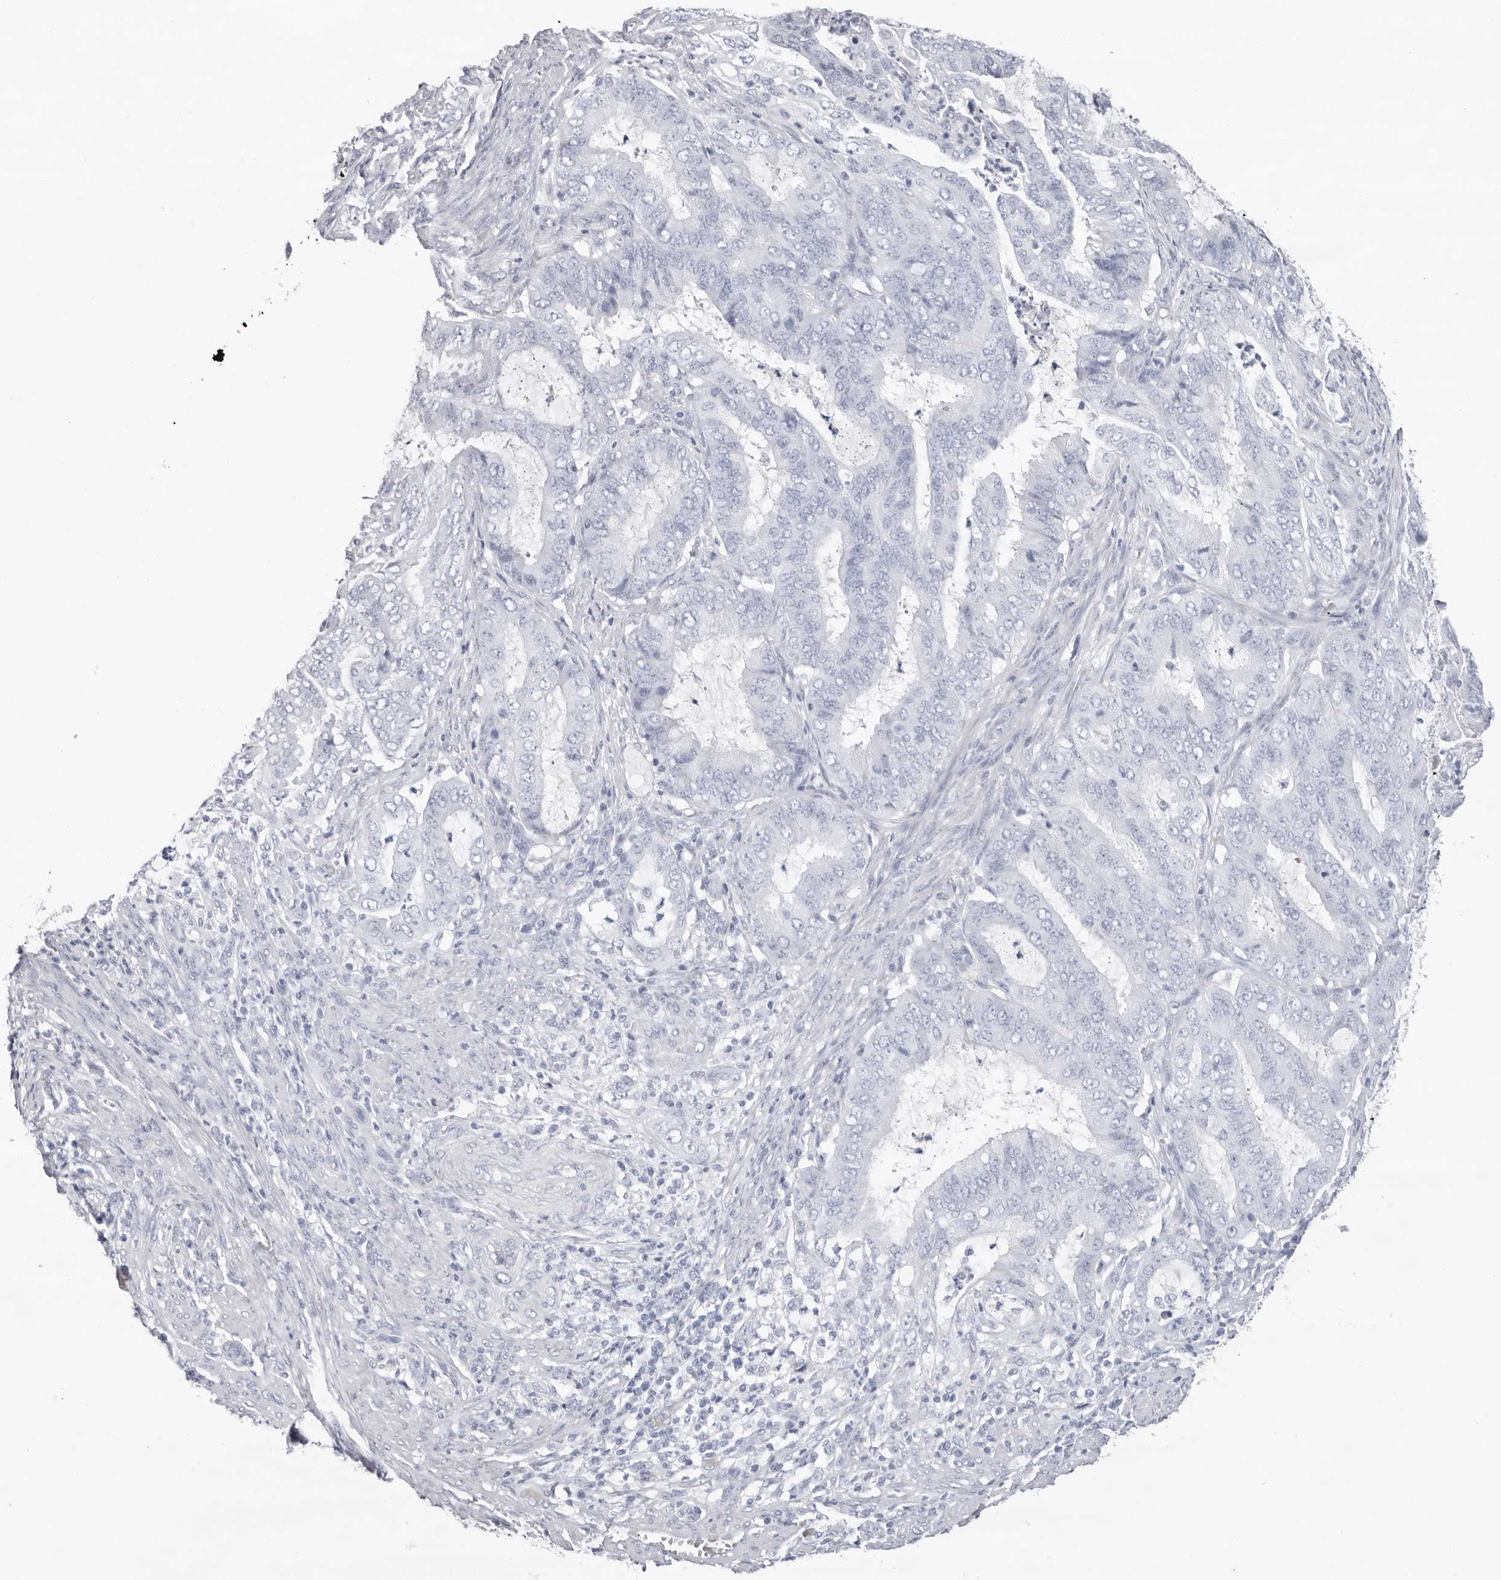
{"staining": {"intensity": "negative", "quantity": "none", "location": "none"}, "tissue": "endometrial cancer", "cell_type": "Tumor cells", "image_type": "cancer", "snomed": [{"axis": "morphology", "description": "Adenocarcinoma, NOS"}, {"axis": "topography", "description": "Endometrium"}], "caption": "Immunohistochemistry (IHC) photomicrograph of neoplastic tissue: human endometrial cancer stained with DAB reveals no significant protein staining in tumor cells. (DAB (3,3'-diaminobenzidine) immunohistochemistry visualized using brightfield microscopy, high magnification).", "gene": "LPO", "patient": {"sex": "female", "age": 51}}